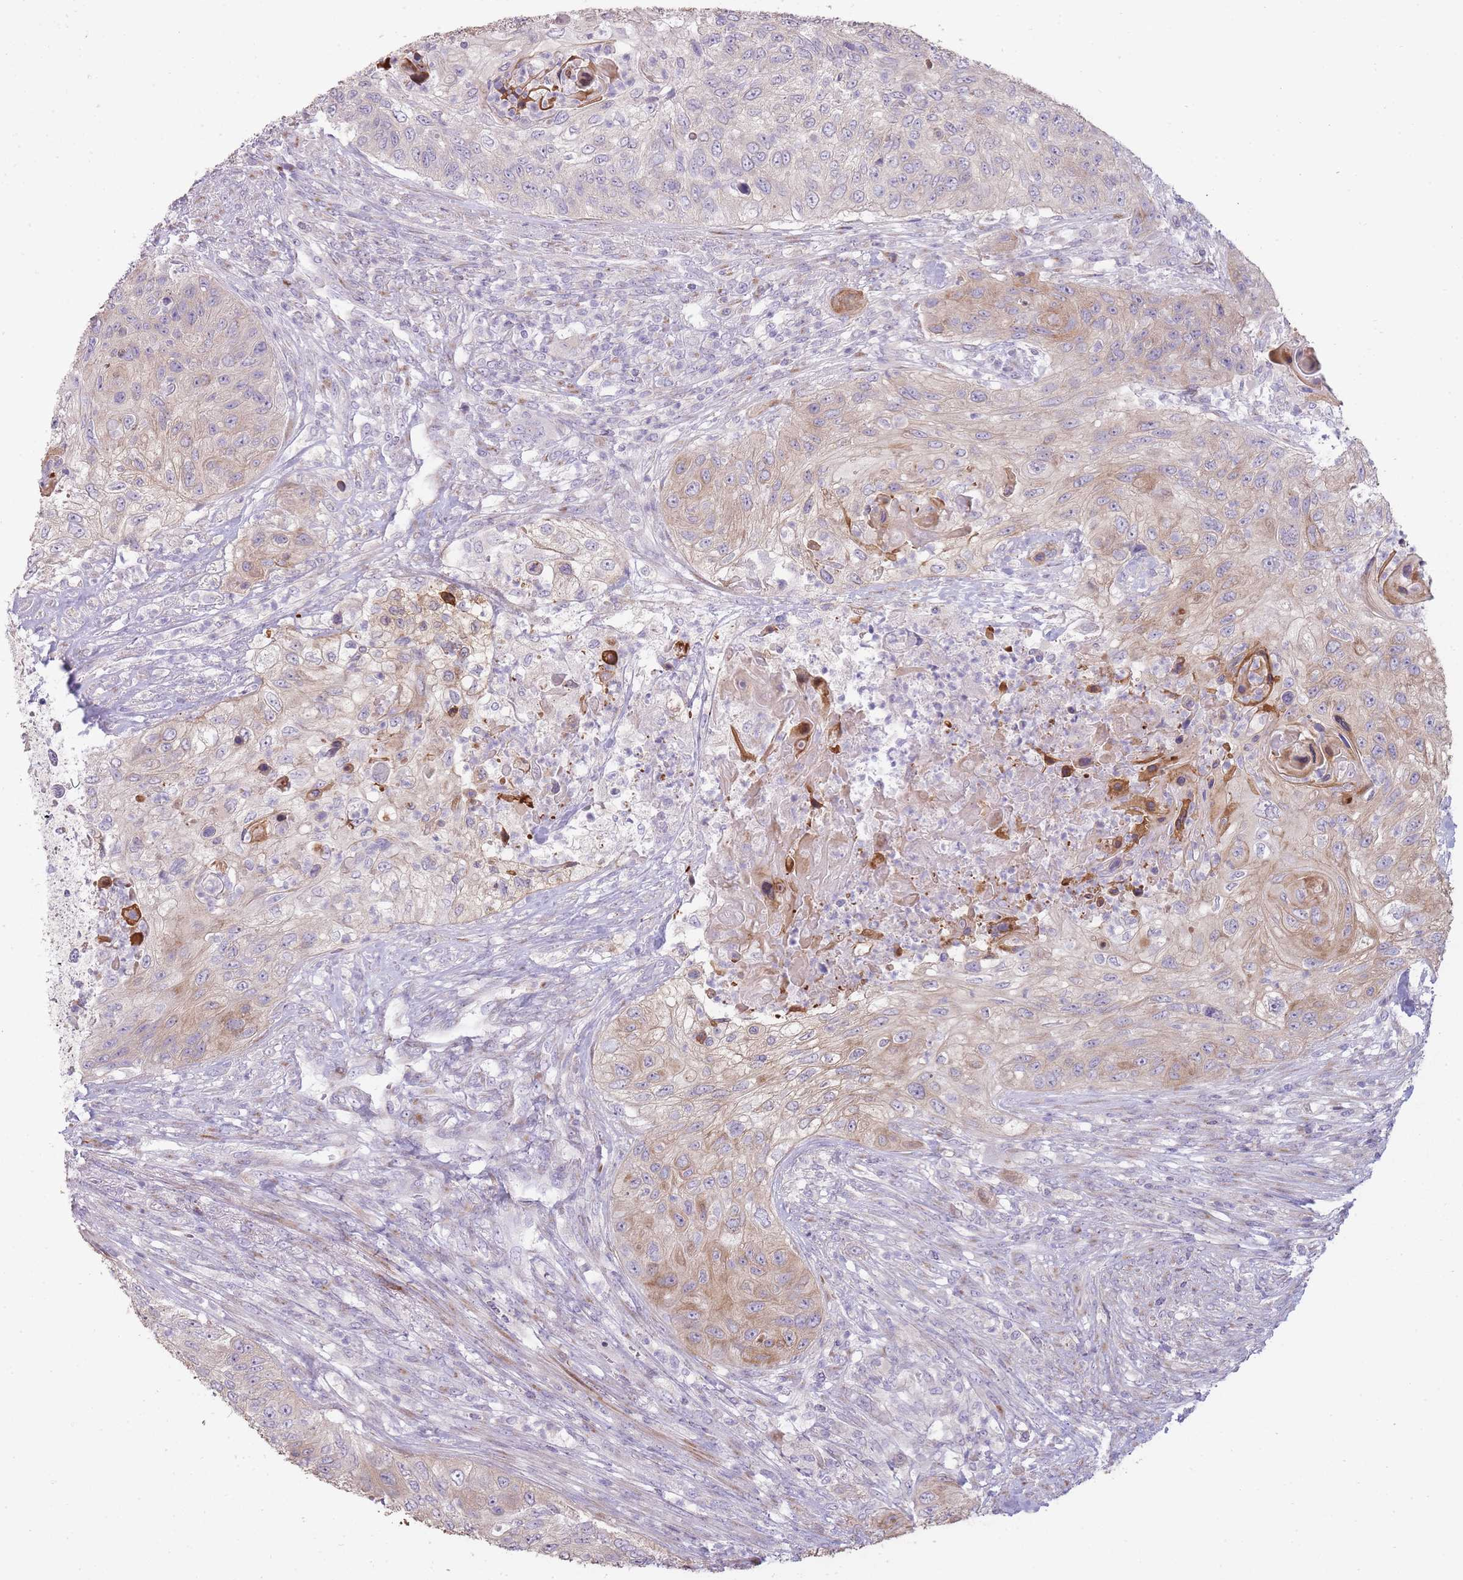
{"staining": {"intensity": "moderate", "quantity": "<25%", "location": "cytoplasmic/membranous"}, "tissue": "urothelial cancer", "cell_type": "Tumor cells", "image_type": "cancer", "snomed": [{"axis": "morphology", "description": "Urothelial carcinoma, High grade"}, {"axis": "topography", "description": "Urinary bladder"}], "caption": "Brown immunohistochemical staining in human urothelial cancer displays moderate cytoplasmic/membranous positivity in approximately <25% of tumor cells.", "gene": "PPP3R2", "patient": {"sex": "female", "age": 60}}